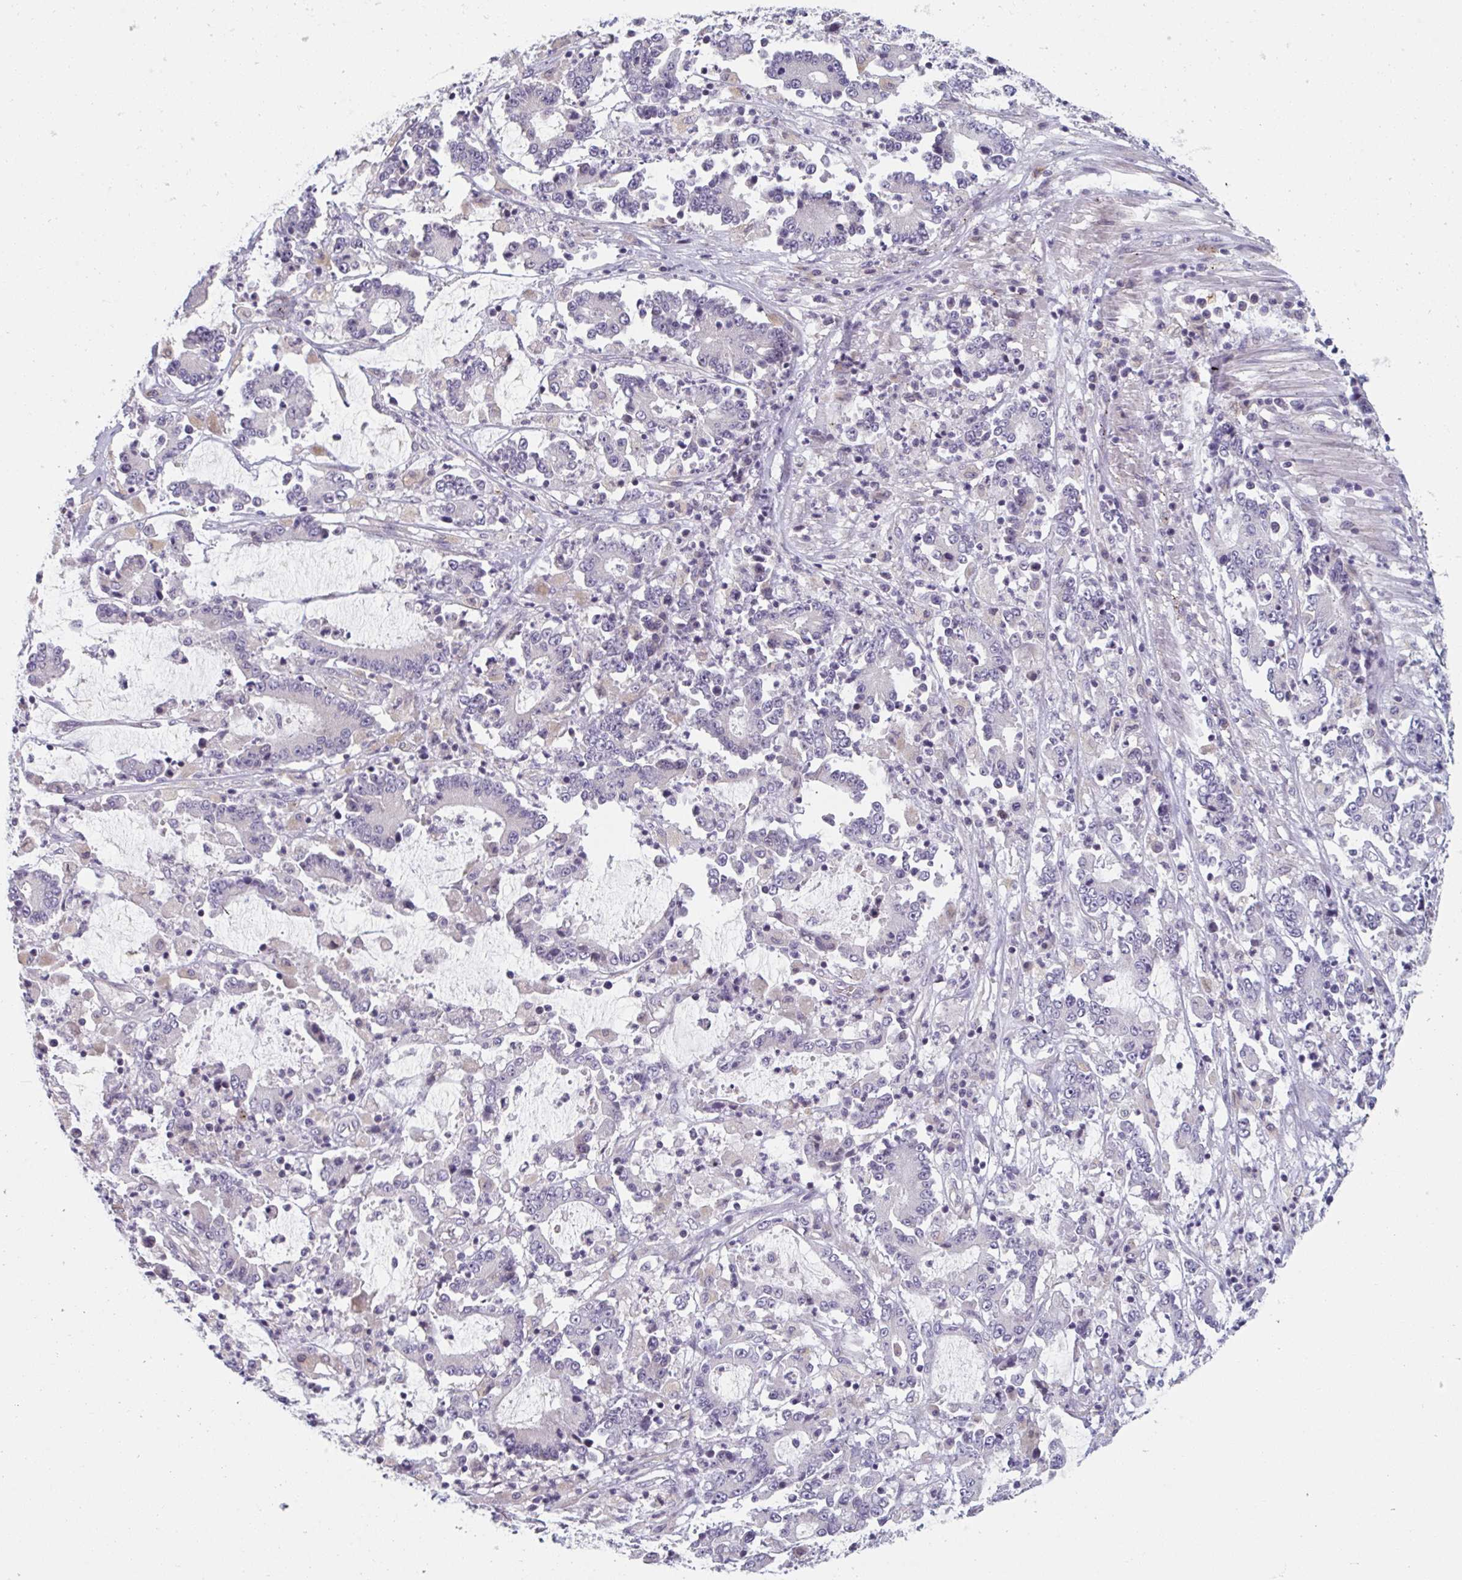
{"staining": {"intensity": "negative", "quantity": "none", "location": "none"}, "tissue": "stomach cancer", "cell_type": "Tumor cells", "image_type": "cancer", "snomed": [{"axis": "morphology", "description": "Adenocarcinoma, NOS"}, {"axis": "topography", "description": "Stomach, upper"}], "caption": "High magnification brightfield microscopy of stomach adenocarcinoma stained with DAB (3,3'-diaminobenzidine) (brown) and counterstained with hematoxylin (blue): tumor cells show no significant expression. (Immunohistochemistry, brightfield microscopy, high magnification).", "gene": "TNFSF10", "patient": {"sex": "male", "age": 68}}